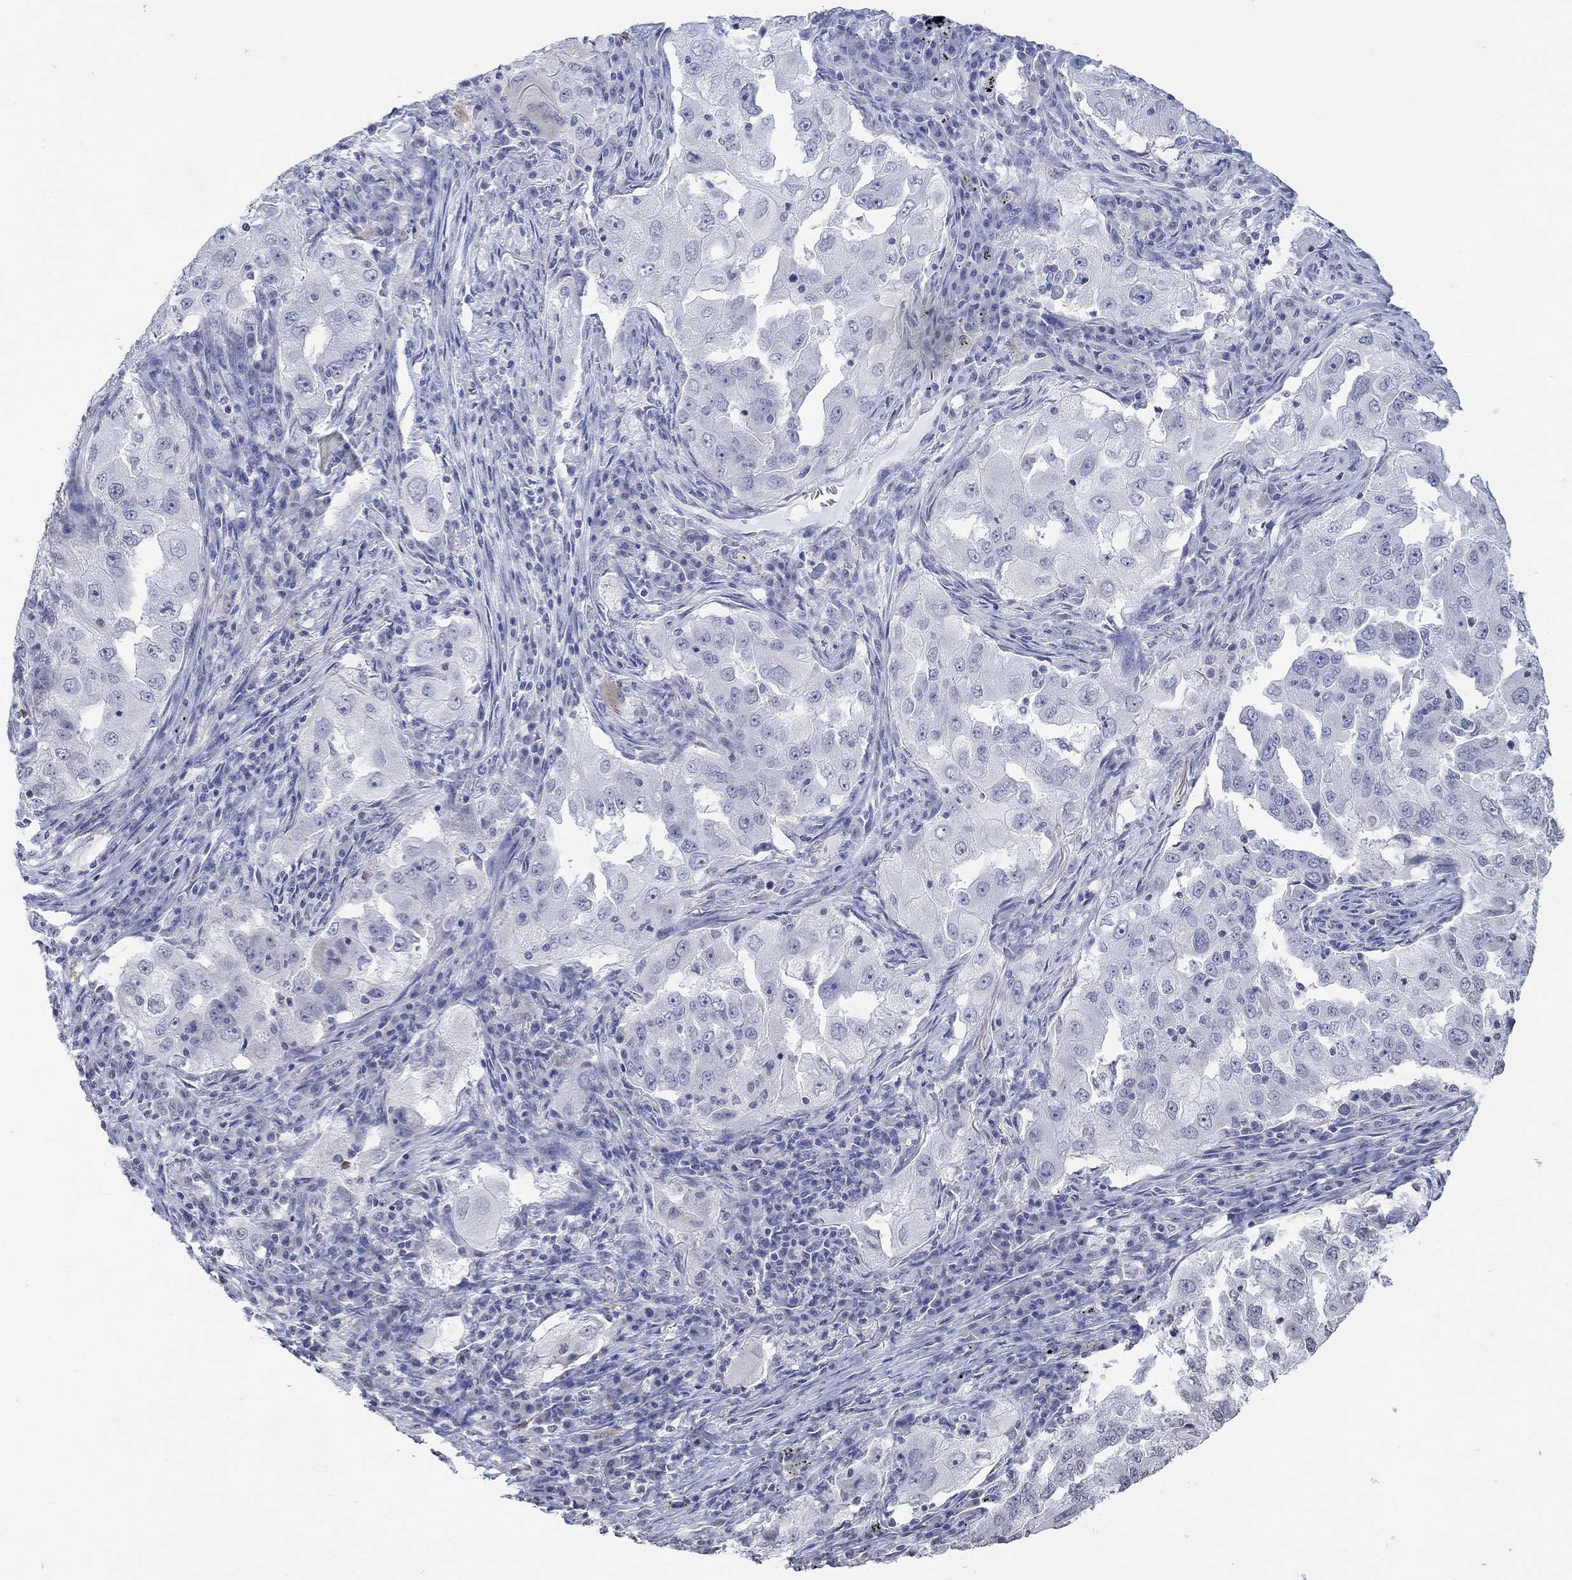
{"staining": {"intensity": "negative", "quantity": "none", "location": "none"}, "tissue": "lung cancer", "cell_type": "Tumor cells", "image_type": "cancer", "snomed": [{"axis": "morphology", "description": "Adenocarcinoma, NOS"}, {"axis": "topography", "description": "Lung"}], "caption": "DAB (3,3'-diaminobenzidine) immunohistochemical staining of human lung cancer (adenocarcinoma) exhibits no significant staining in tumor cells.", "gene": "TMEM255A", "patient": {"sex": "female", "age": 61}}